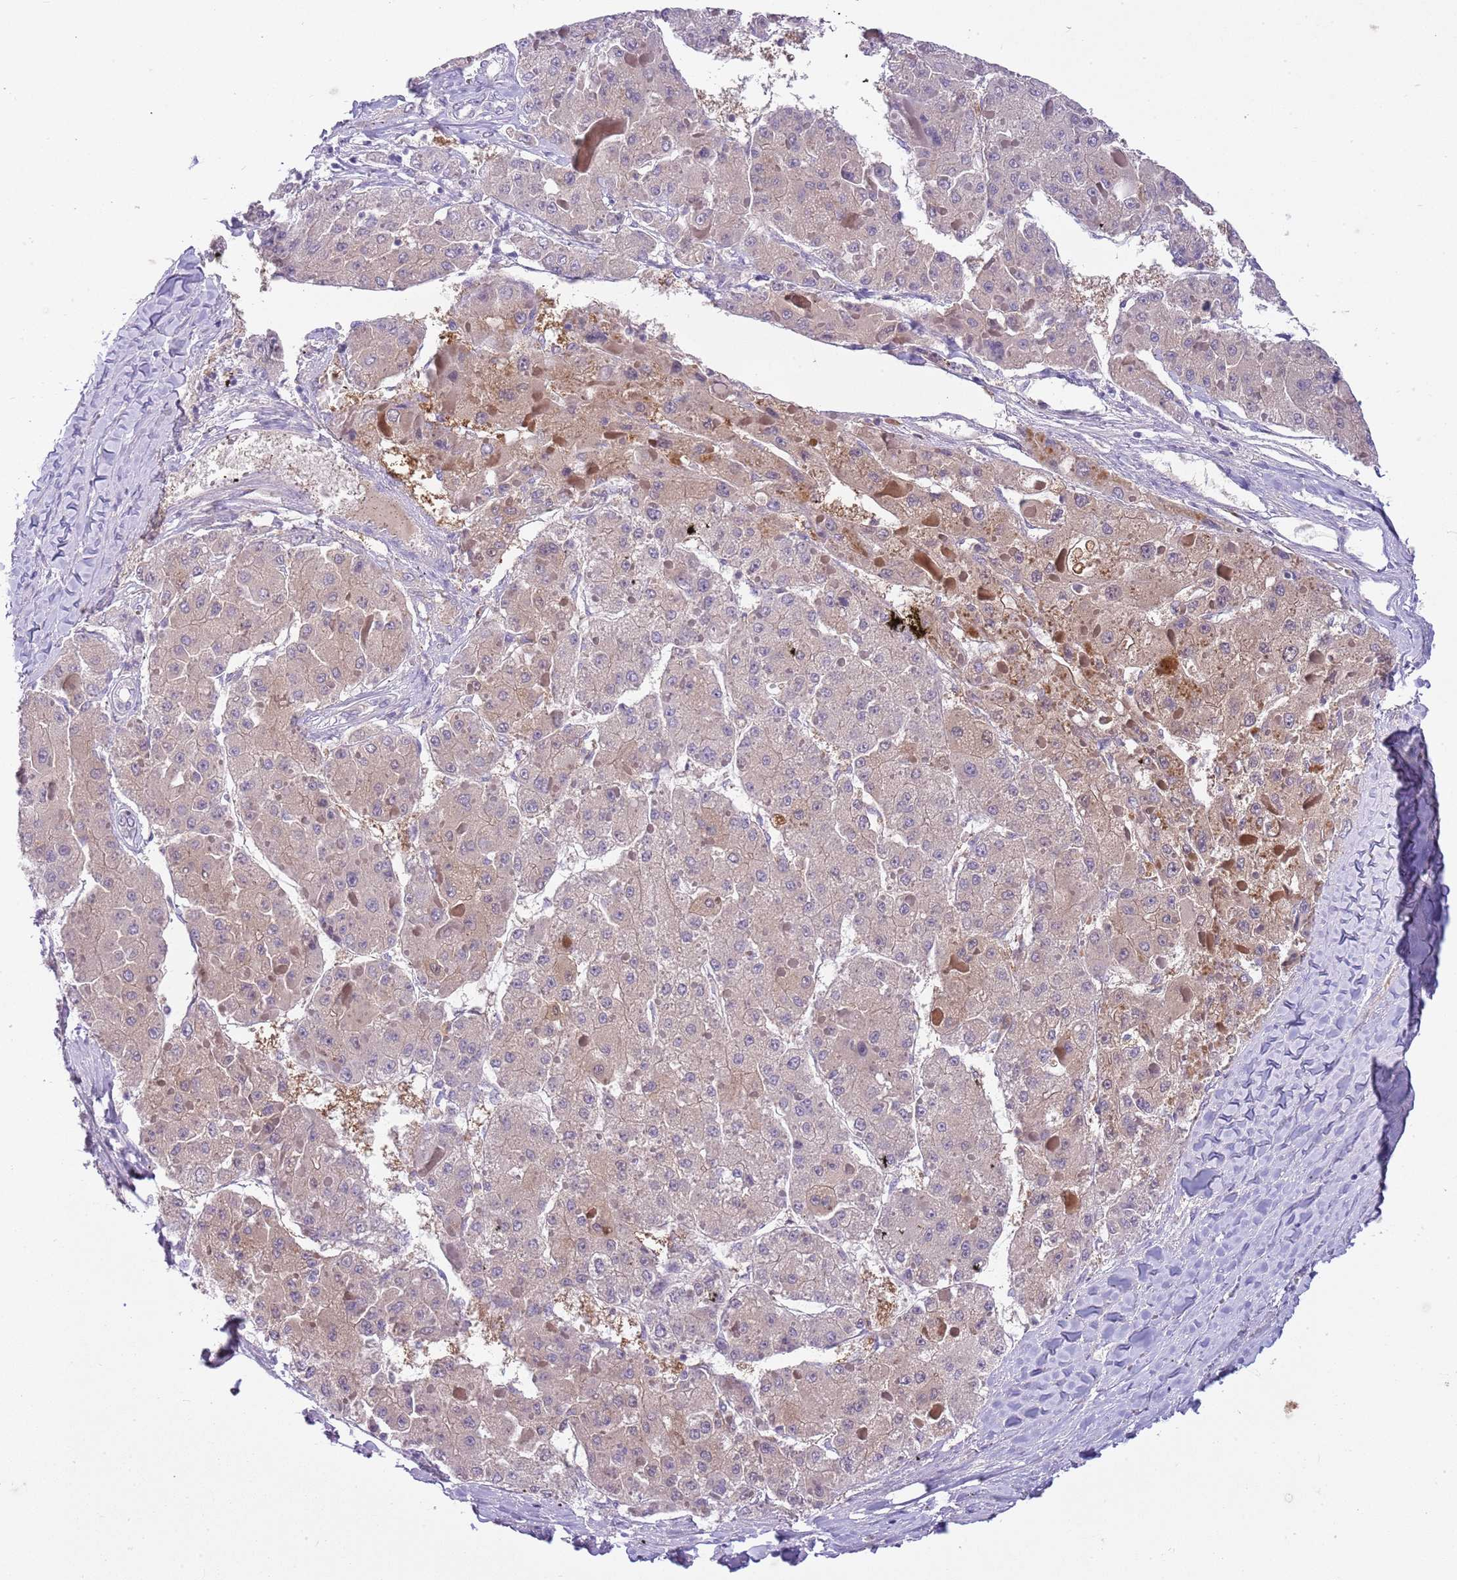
{"staining": {"intensity": "weak", "quantity": "25%-75%", "location": "cytoplasmic/membranous"}, "tissue": "liver cancer", "cell_type": "Tumor cells", "image_type": "cancer", "snomed": [{"axis": "morphology", "description": "Carcinoma, Hepatocellular, NOS"}, {"axis": "topography", "description": "Liver"}], "caption": "Immunohistochemistry of human liver cancer exhibits low levels of weak cytoplasmic/membranous positivity in approximately 25%-75% of tumor cells.", "gene": "CFAP73", "patient": {"sex": "female", "age": 73}}